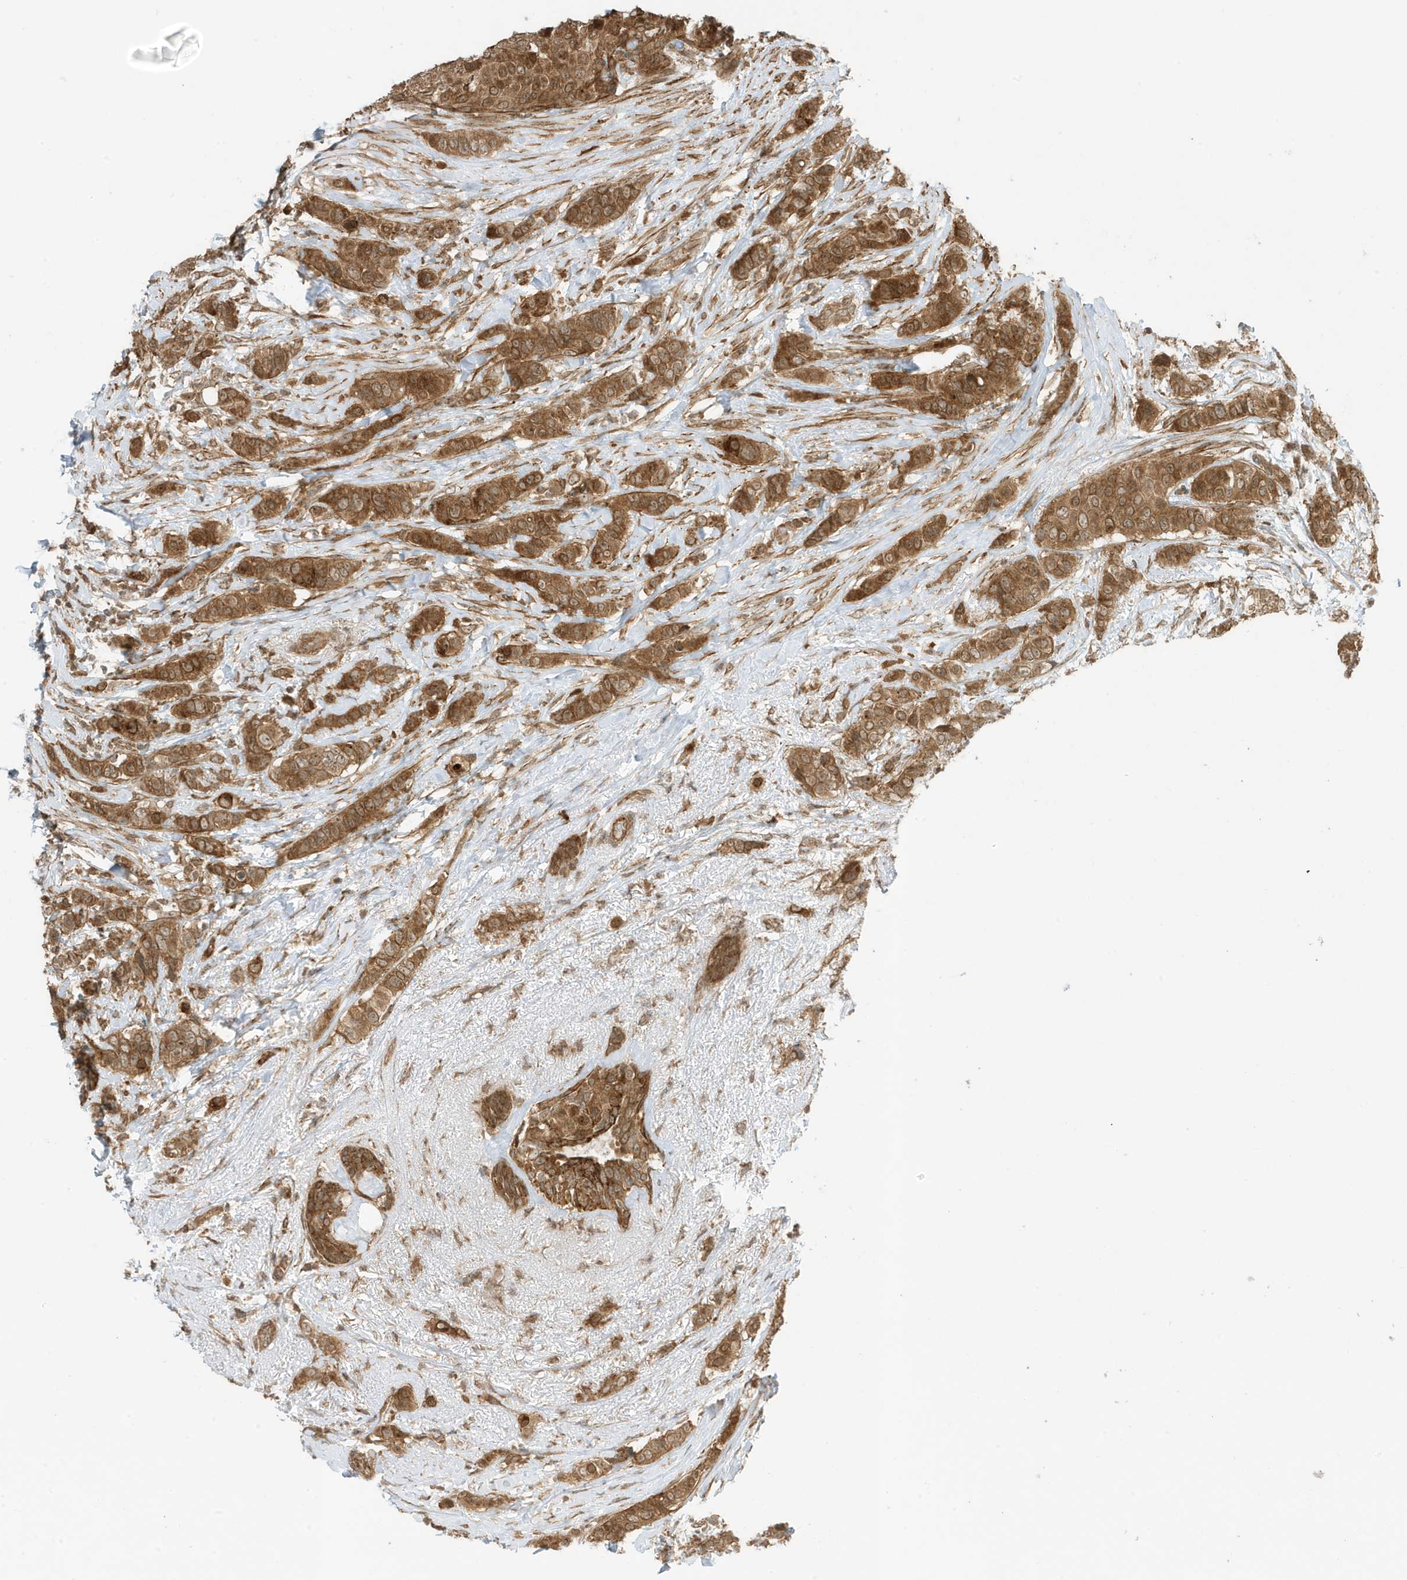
{"staining": {"intensity": "moderate", "quantity": ">75%", "location": "cytoplasmic/membranous"}, "tissue": "breast cancer", "cell_type": "Tumor cells", "image_type": "cancer", "snomed": [{"axis": "morphology", "description": "Lobular carcinoma"}, {"axis": "topography", "description": "Breast"}], "caption": "Immunohistochemical staining of human breast lobular carcinoma displays medium levels of moderate cytoplasmic/membranous protein expression in approximately >75% of tumor cells. The protein is stained brown, and the nuclei are stained in blue (DAB IHC with brightfield microscopy, high magnification).", "gene": "DHX36", "patient": {"sex": "female", "age": 51}}